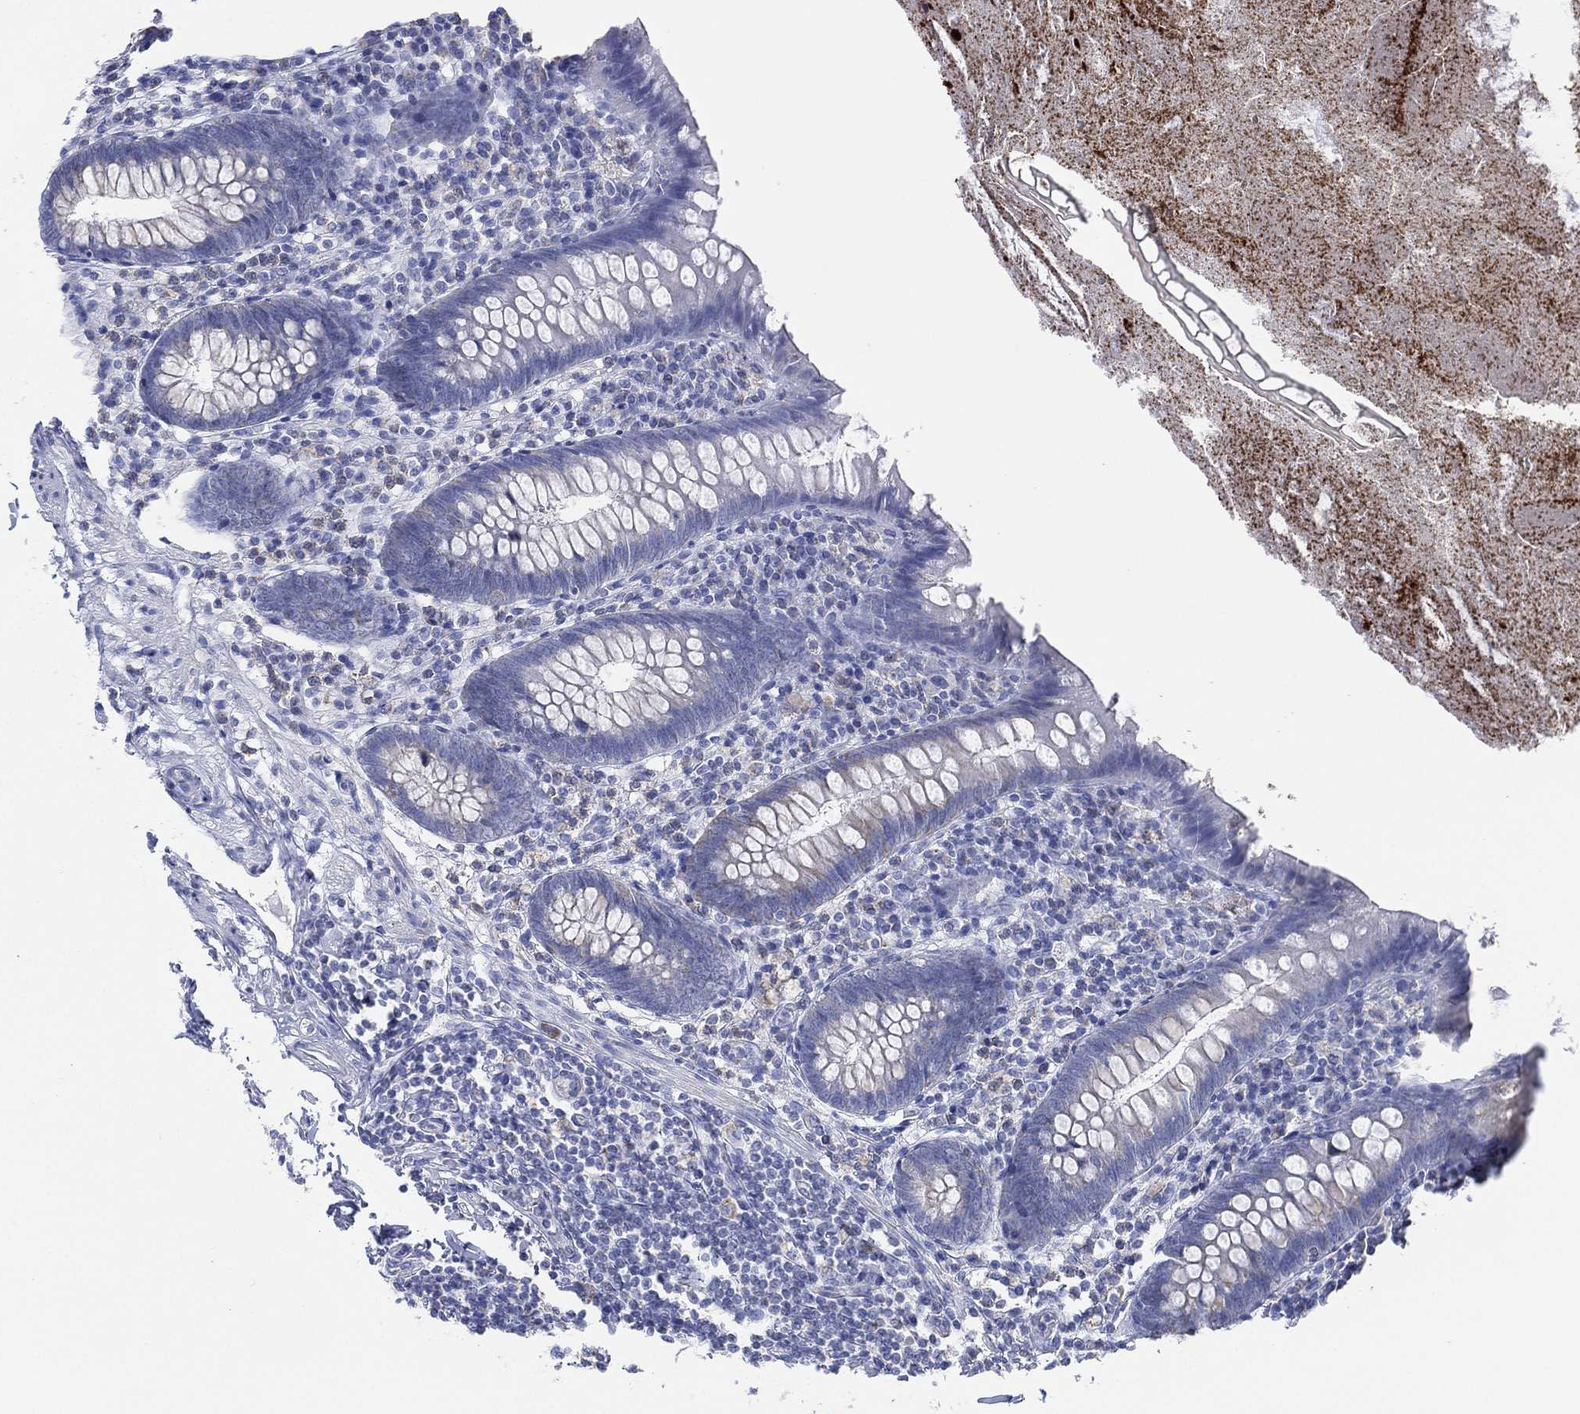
{"staining": {"intensity": "negative", "quantity": "none", "location": "none"}, "tissue": "appendix", "cell_type": "Glandular cells", "image_type": "normal", "snomed": [{"axis": "morphology", "description": "Normal tissue, NOS"}, {"axis": "topography", "description": "Appendix"}], "caption": "Glandular cells are negative for protein expression in normal human appendix. (Brightfield microscopy of DAB (3,3'-diaminobenzidine) IHC at high magnification).", "gene": "CFTR", "patient": {"sex": "male", "age": 47}}